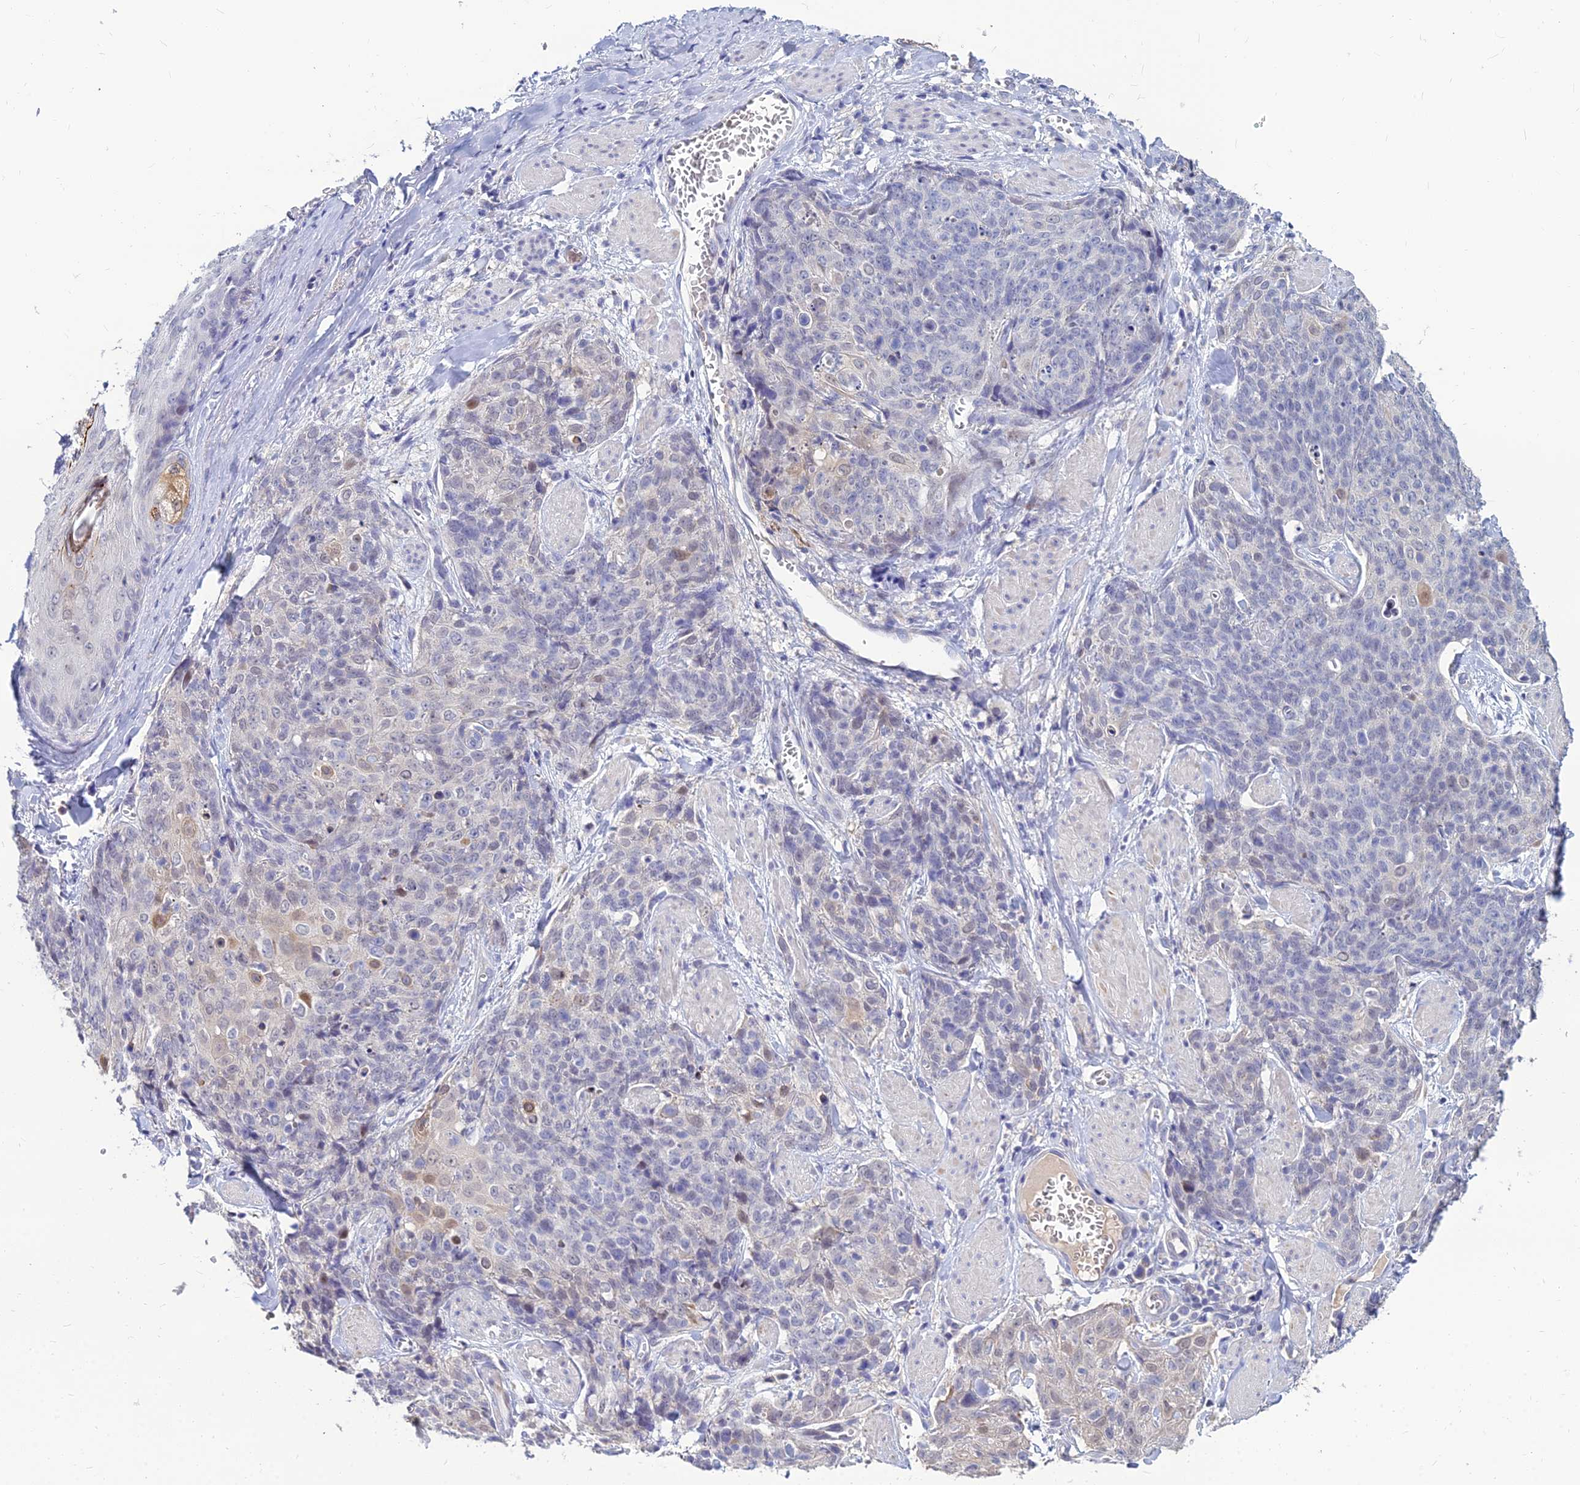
{"staining": {"intensity": "moderate", "quantity": "<25%", "location": "nuclear"}, "tissue": "skin cancer", "cell_type": "Tumor cells", "image_type": "cancer", "snomed": [{"axis": "morphology", "description": "Squamous cell carcinoma, NOS"}, {"axis": "topography", "description": "Skin"}, {"axis": "topography", "description": "Vulva"}], "caption": "Immunohistochemistry of skin cancer reveals low levels of moderate nuclear staining in about <25% of tumor cells.", "gene": "GOLGA6D", "patient": {"sex": "female", "age": 85}}